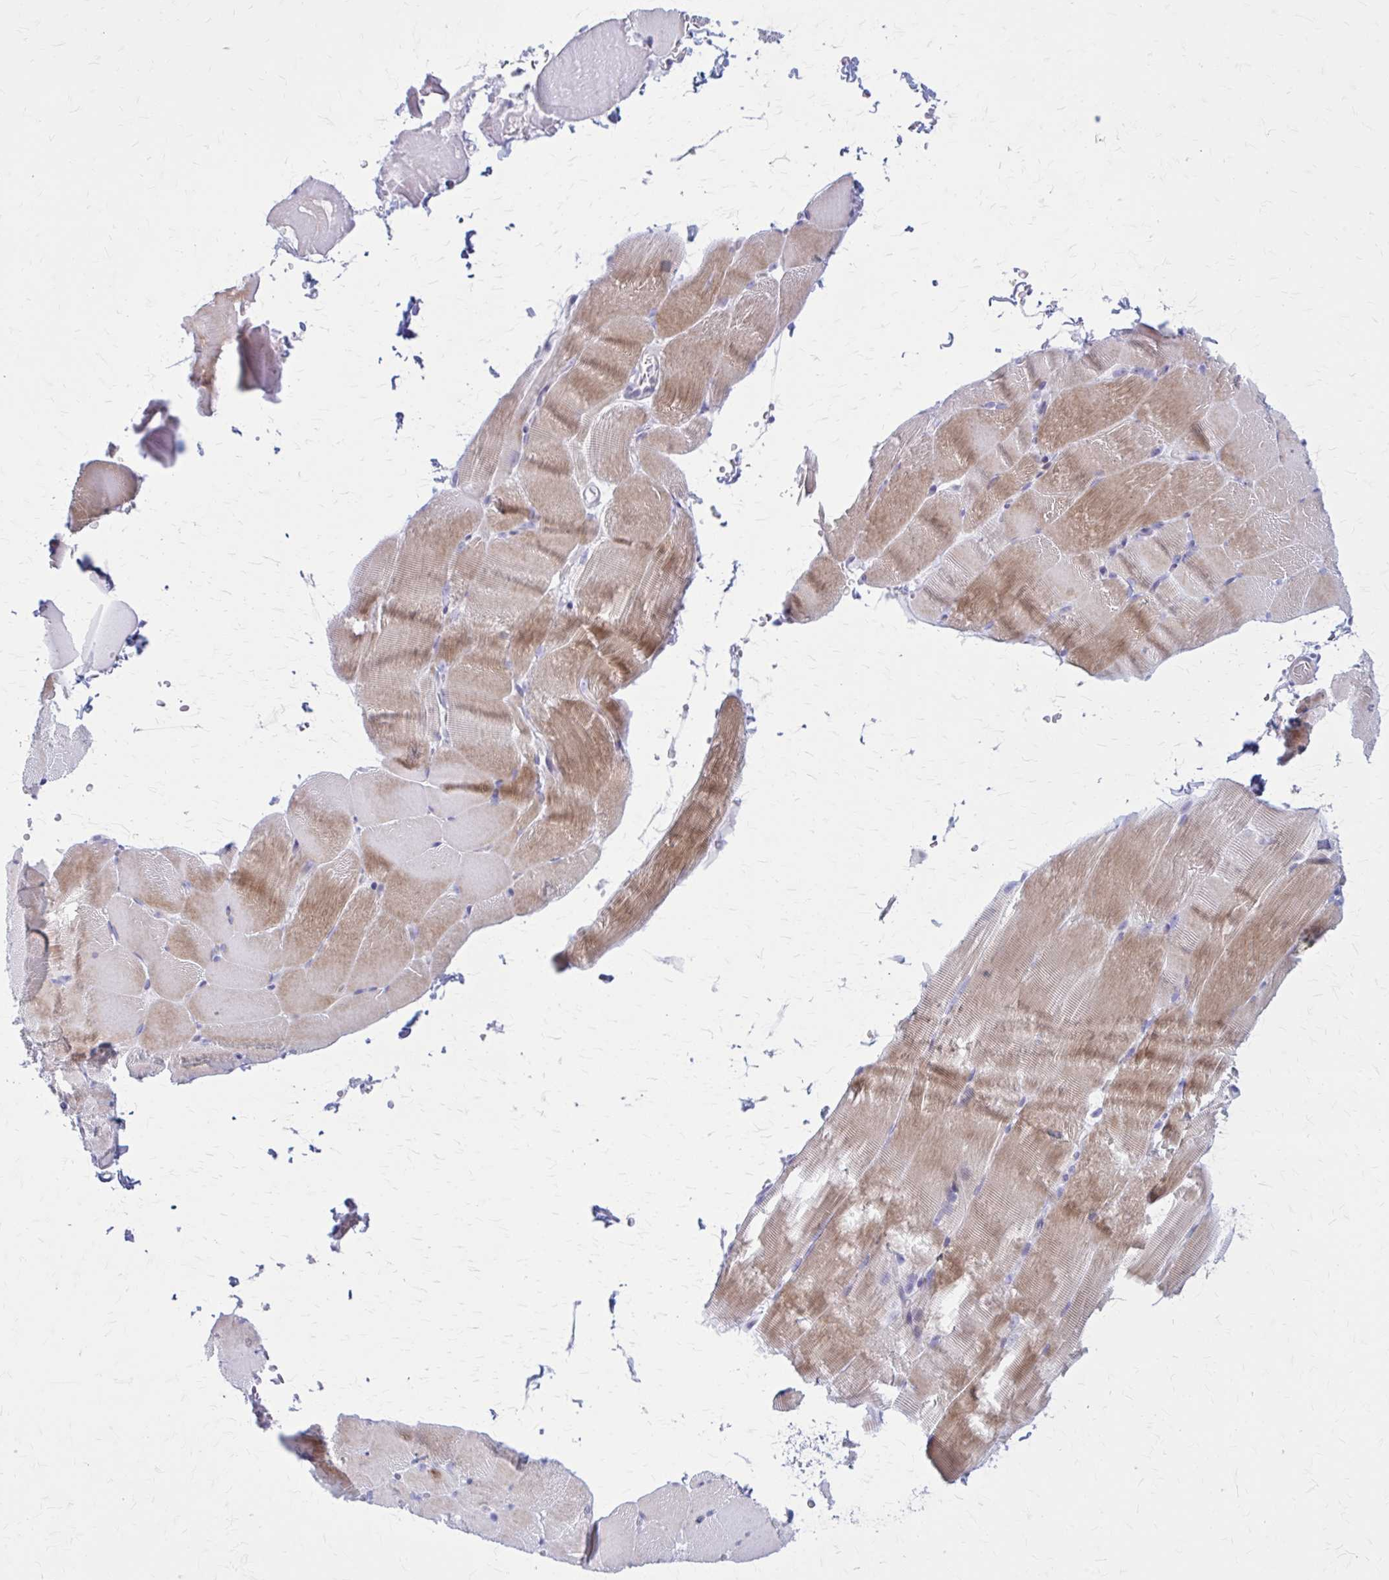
{"staining": {"intensity": "weak", "quantity": ">75%", "location": "cytoplasmic/membranous"}, "tissue": "skeletal muscle", "cell_type": "Myocytes", "image_type": "normal", "snomed": [{"axis": "morphology", "description": "Normal tissue, NOS"}, {"axis": "topography", "description": "Skeletal muscle"}], "caption": "IHC (DAB) staining of unremarkable skeletal muscle shows weak cytoplasmic/membranous protein positivity in about >75% of myocytes.", "gene": "PITPNM1", "patient": {"sex": "female", "age": 37}}